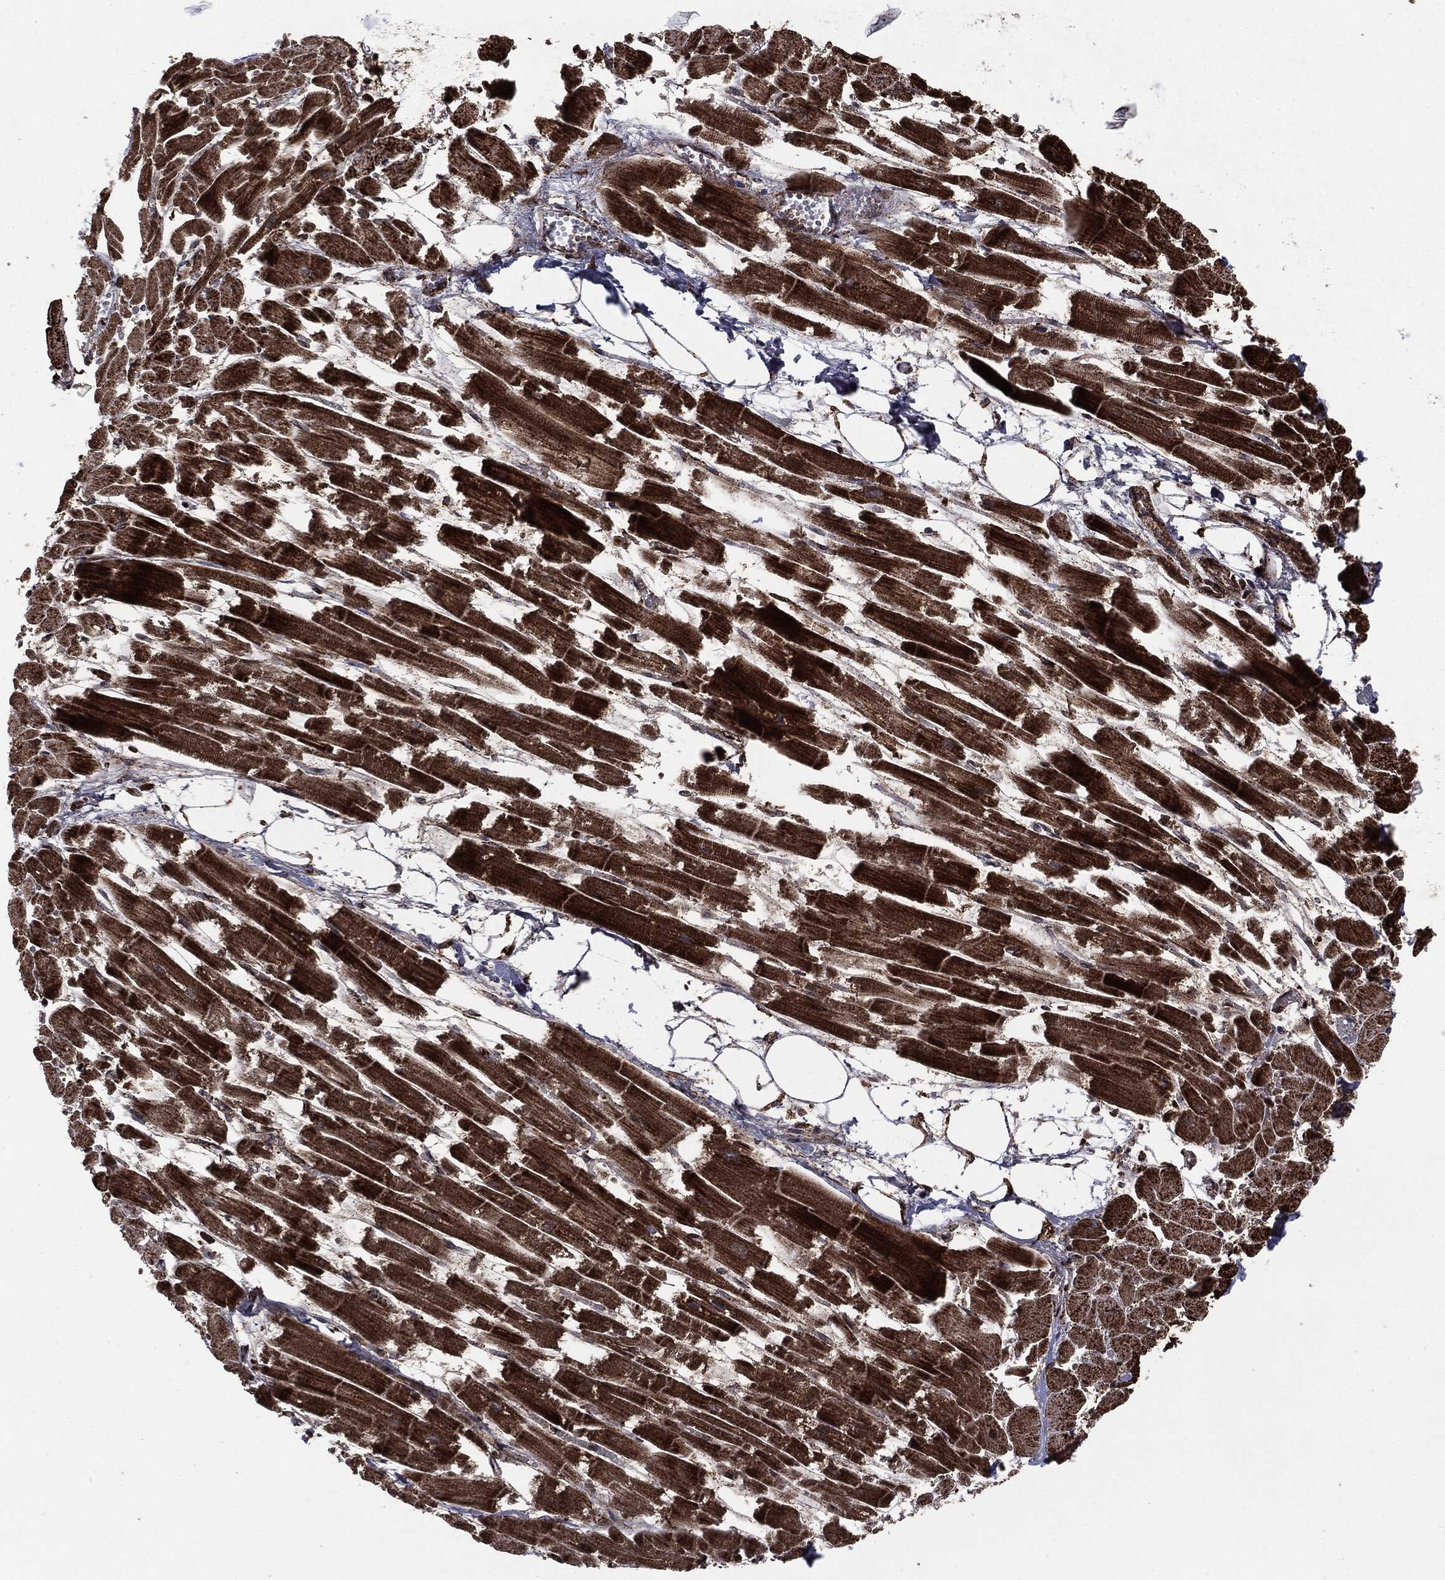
{"staining": {"intensity": "strong", "quantity": ">75%", "location": "cytoplasmic/membranous"}, "tissue": "heart muscle", "cell_type": "Cardiomyocytes", "image_type": "normal", "snomed": [{"axis": "morphology", "description": "Normal tissue, NOS"}, {"axis": "topography", "description": "Heart"}], "caption": "Strong cytoplasmic/membranous protein staining is present in about >75% of cardiomyocytes in heart muscle. (IHC, brightfield microscopy, high magnification).", "gene": "MAP2K1", "patient": {"sex": "female", "age": 52}}